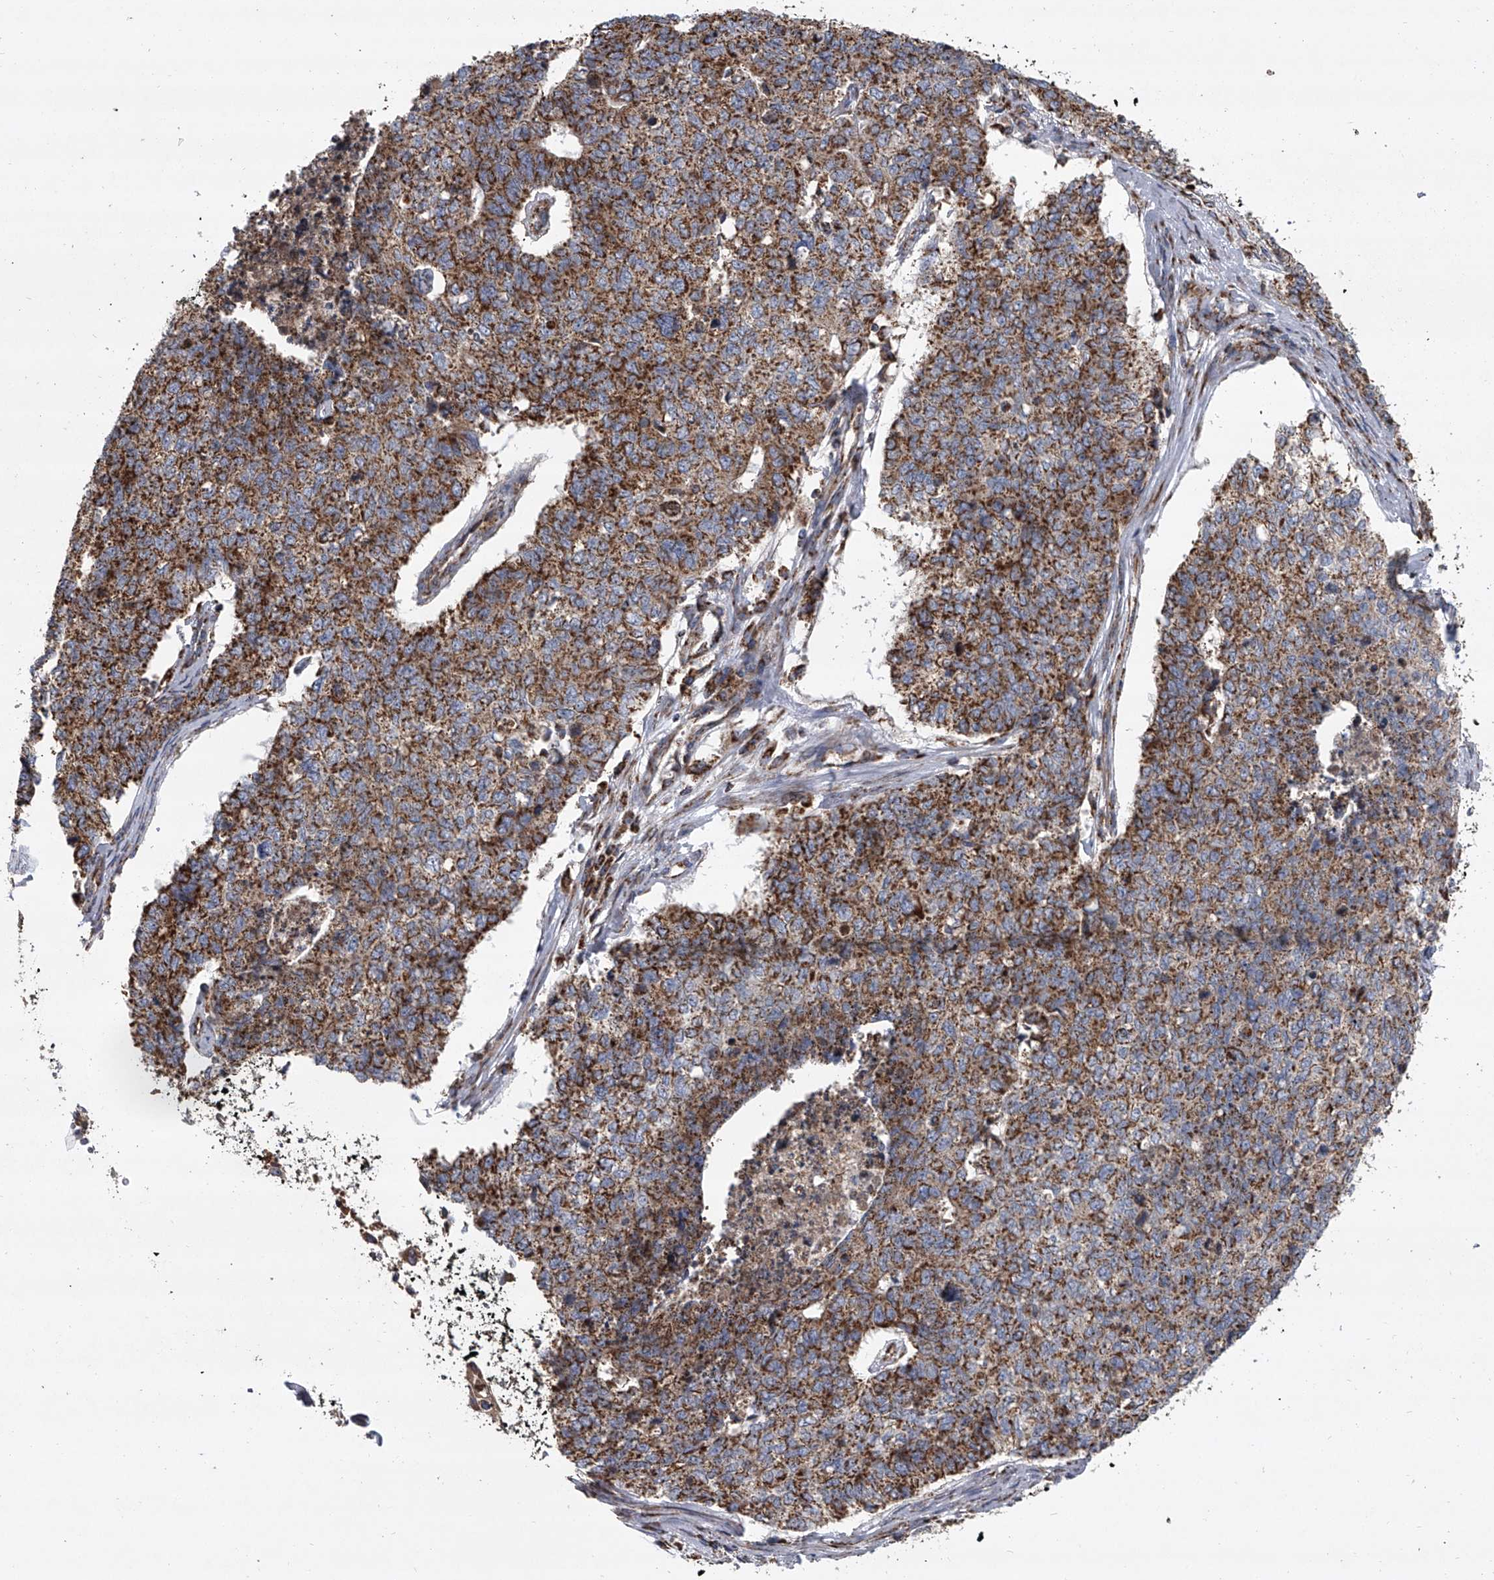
{"staining": {"intensity": "moderate", "quantity": ">75%", "location": "cytoplasmic/membranous"}, "tissue": "cervical cancer", "cell_type": "Tumor cells", "image_type": "cancer", "snomed": [{"axis": "morphology", "description": "Squamous cell carcinoma, NOS"}, {"axis": "topography", "description": "Cervix"}], "caption": "An immunohistochemistry (IHC) image of neoplastic tissue is shown. Protein staining in brown labels moderate cytoplasmic/membranous positivity in cervical cancer (squamous cell carcinoma) within tumor cells. (Stains: DAB (3,3'-diaminobenzidine) in brown, nuclei in blue, Microscopy: brightfield microscopy at high magnification).", "gene": "ZC3H15", "patient": {"sex": "female", "age": 63}}